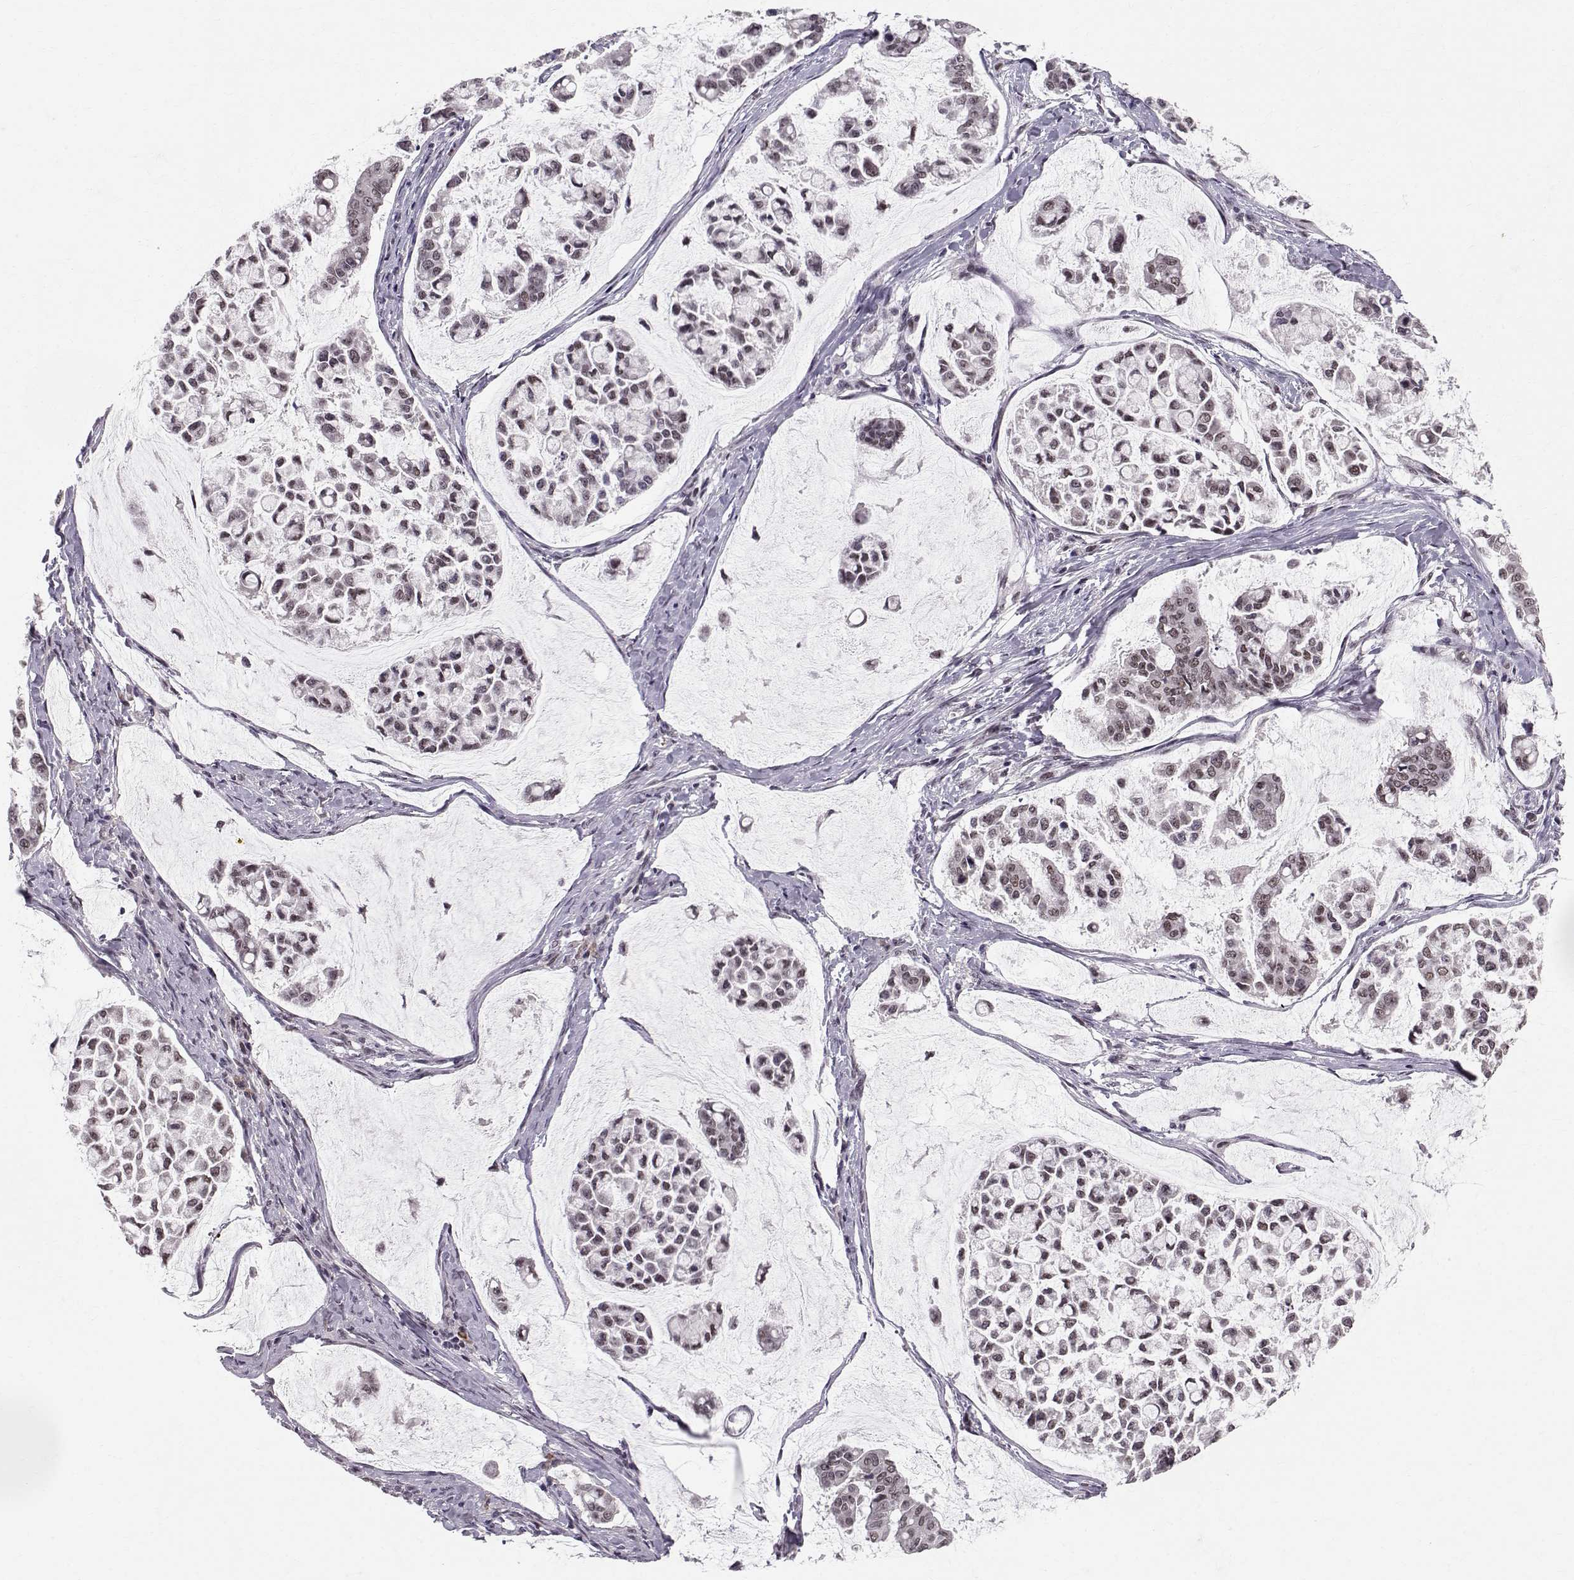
{"staining": {"intensity": "strong", "quantity": "<25%", "location": "nuclear"}, "tissue": "stomach cancer", "cell_type": "Tumor cells", "image_type": "cancer", "snomed": [{"axis": "morphology", "description": "Adenocarcinoma, NOS"}, {"axis": "topography", "description": "Stomach"}], "caption": "Strong nuclear staining is seen in about <25% of tumor cells in stomach adenocarcinoma.", "gene": "RPP38", "patient": {"sex": "male", "age": 82}}